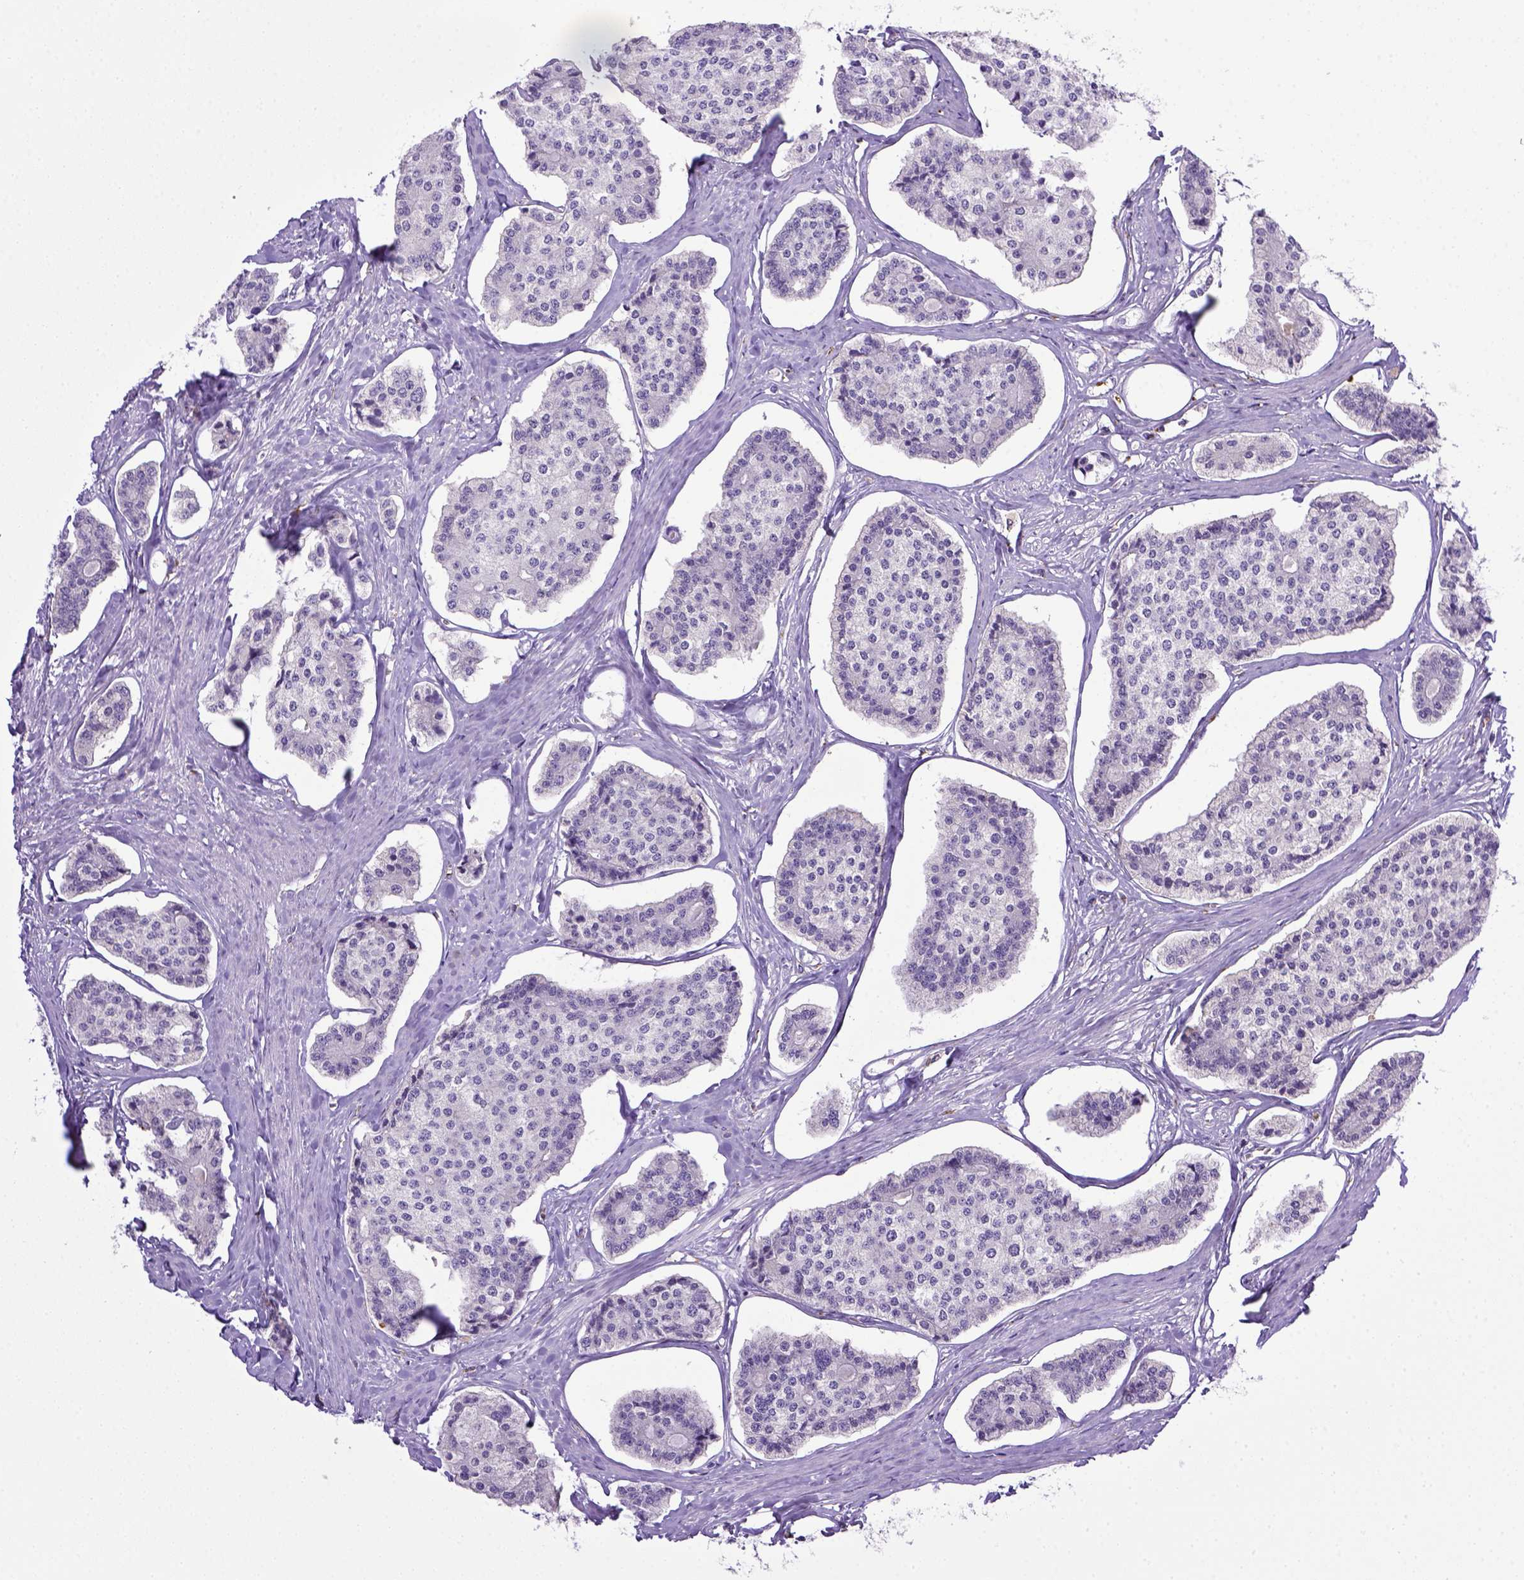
{"staining": {"intensity": "negative", "quantity": "none", "location": "none"}, "tissue": "carcinoid", "cell_type": "Tumor cells", "image_type": "cancer", "snomed": [{"axis": "morphology", "description": "Carcinoid, malignant, NOS"}, {"axis": "topography", "description": "Small intestine"}], "caption": "Immunohistochemical staining of human carcinoid (malignant) exhibits no significant expression in tumor cells. The staining was performed using DAB to visualize the protein expression in brown, while the nuclei were stained in blue with hematoxylin (Magnification: 20x).", "gene": "CD68", "patient": {"sex": "female", "age": 65}}